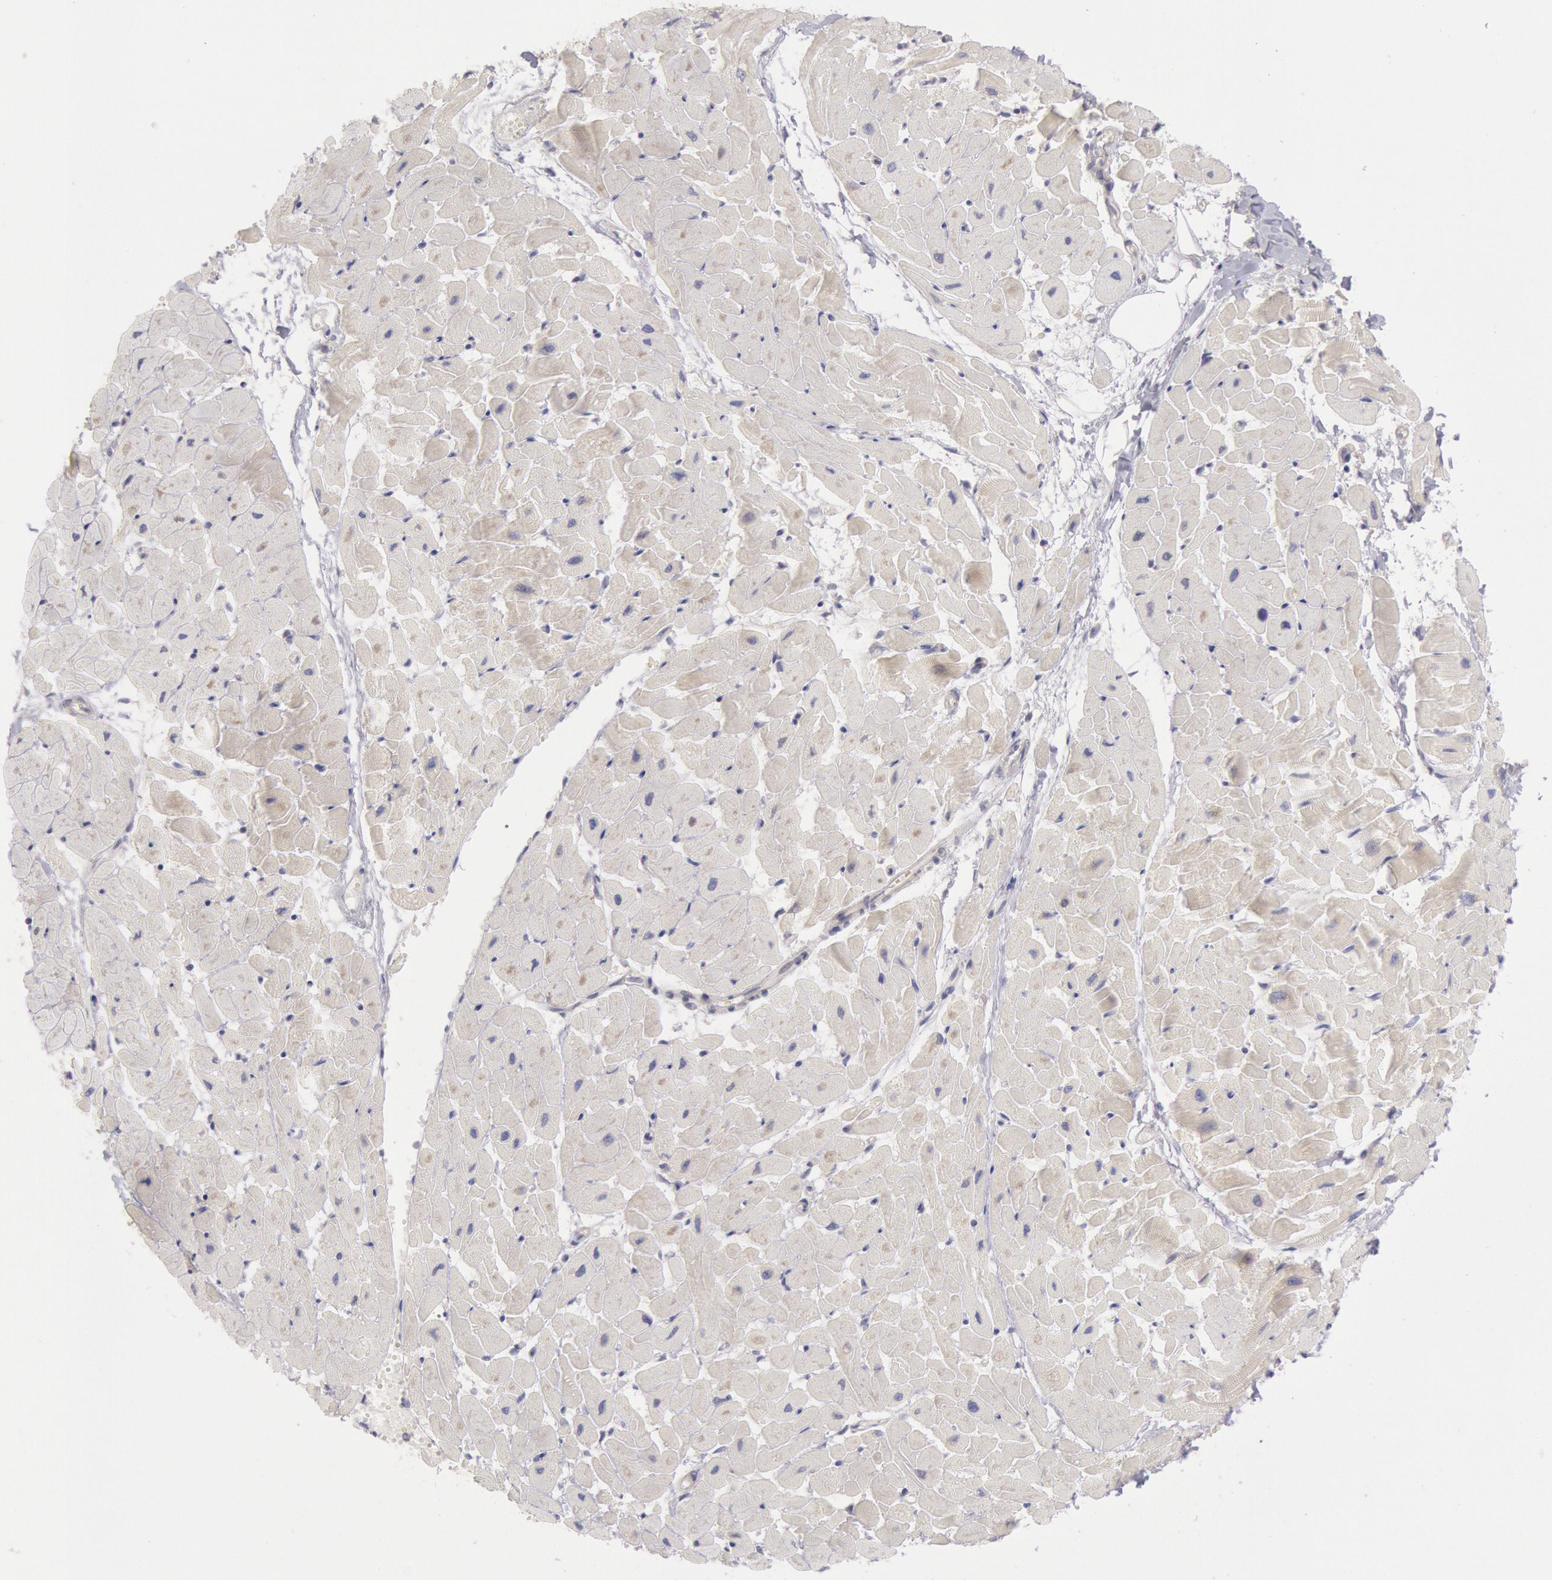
{"staining": {"intensity": "negative", "quantity": "none", "location": "none"}, "tissue": "heart muscle", "cell_type": "Cardiomyocytes", "image_type": "normal", "snomed": [{"axis": "morphology", "description": "Normal tissue, NOS"}, {"axis": "topography", "description": "Heart"}], "caption": "A photomicrograph of heart muscle stained for a protein reveals no brown staining in cardiomyocytes. (DAB IHC with hematoxylin counter stain).", "gene": "PIK3R1", "patient": {"sex": "female", "age": 19}}